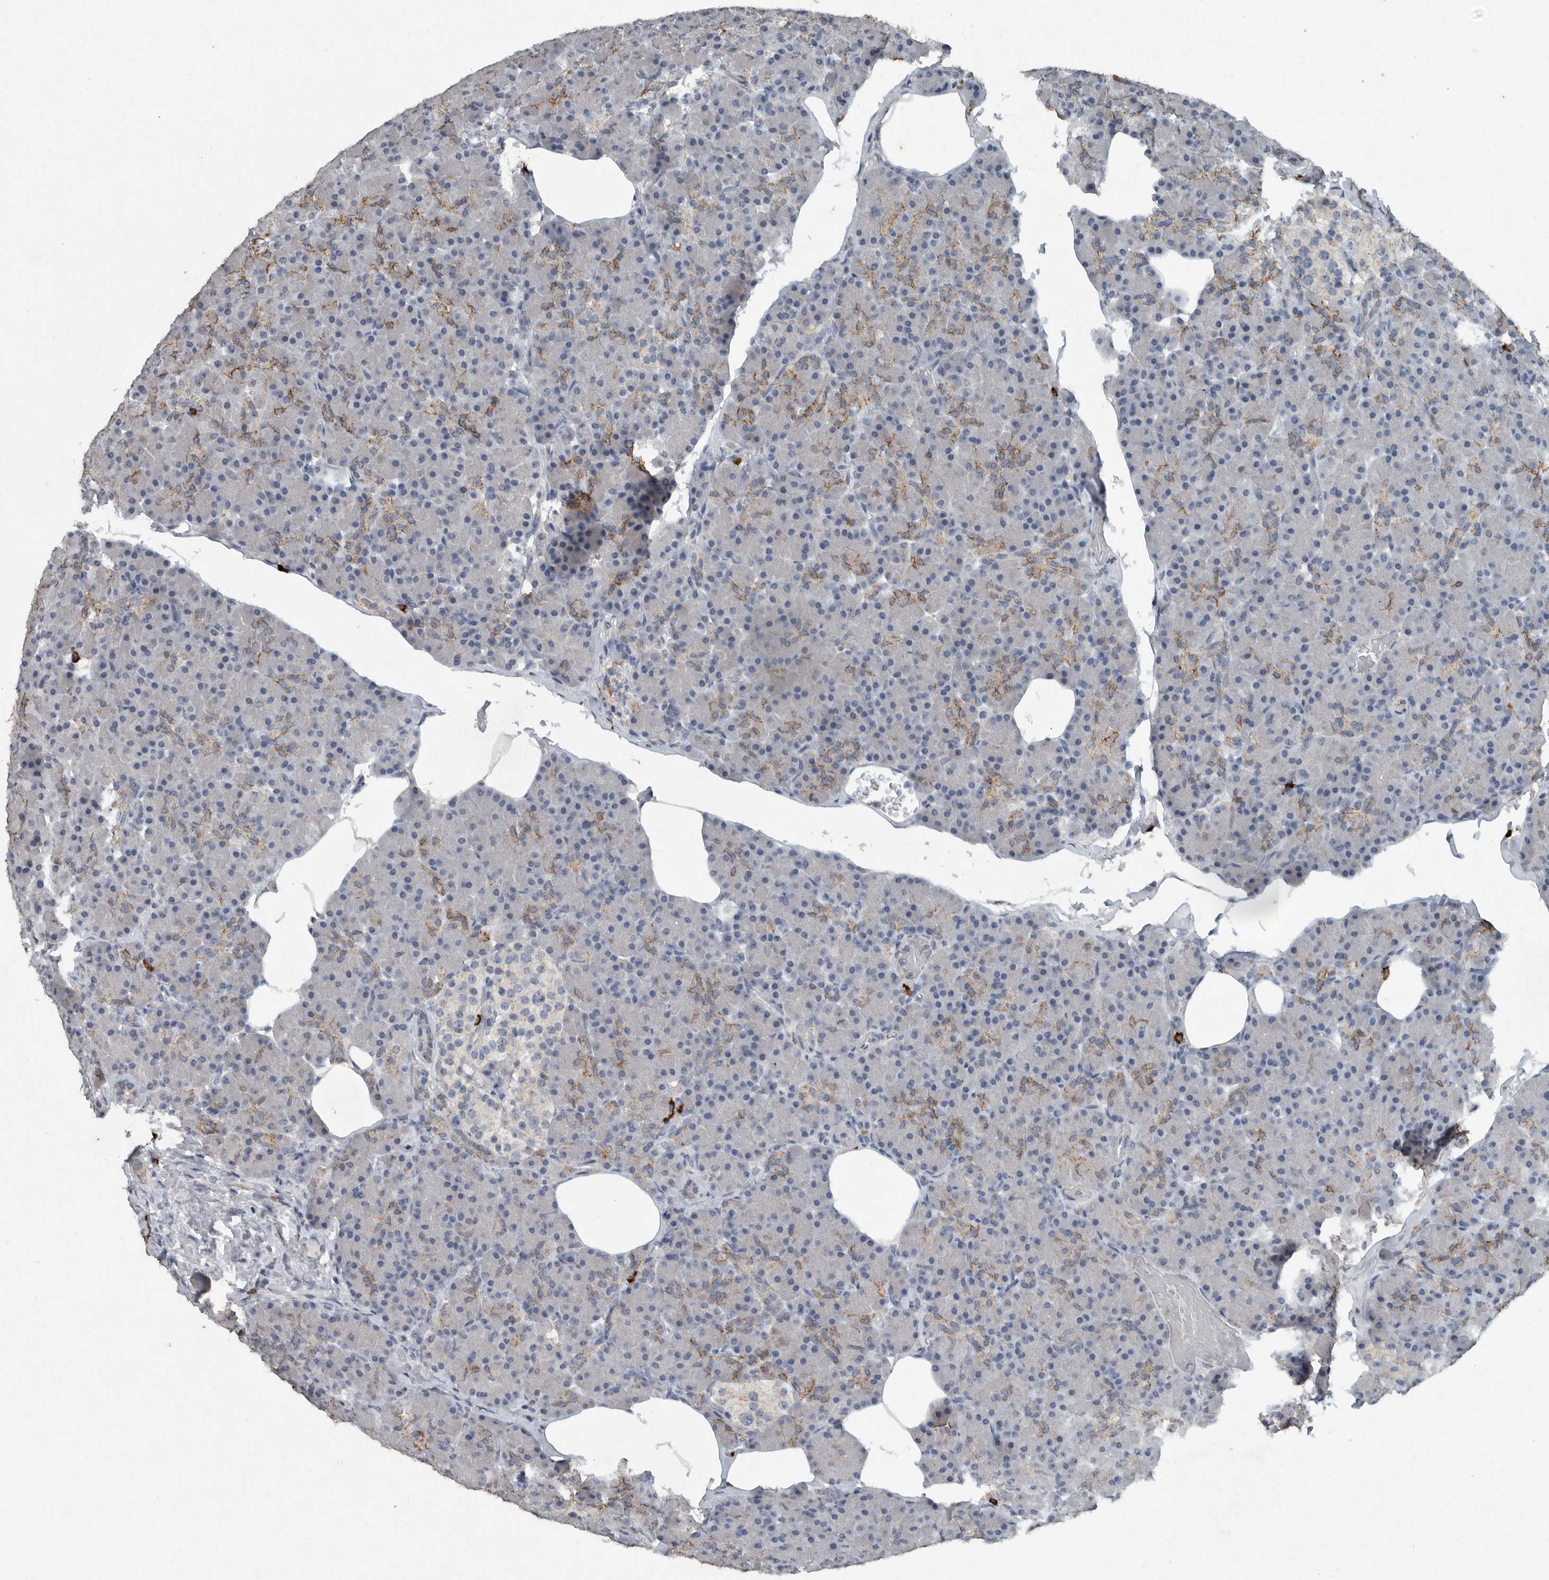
{"staining": {"intensity": "moderate", "quantity": "25%-75%", "location": "cytoplasmic/membranous"}, "tissue": "pancreas", "cell_type": "Exocrine glandular cells", "image_type": "normal", "snomed": [{"axis": "morphology", "description": "Normal tissue, NOS"}, {"axis": "topography", "description": "Pancreas"}], "caption": "Immunohistochemistry (IHC) of normal pancreas displays medium levels of moderate cytoplasmic/membranous expression in approximately 25%-75% of exocrine glandular cells. Ihc stains the protein in brown and the nuclei are stained blue.", "gene": "IL20", "patient": {"sex": "female", "age": 43}}